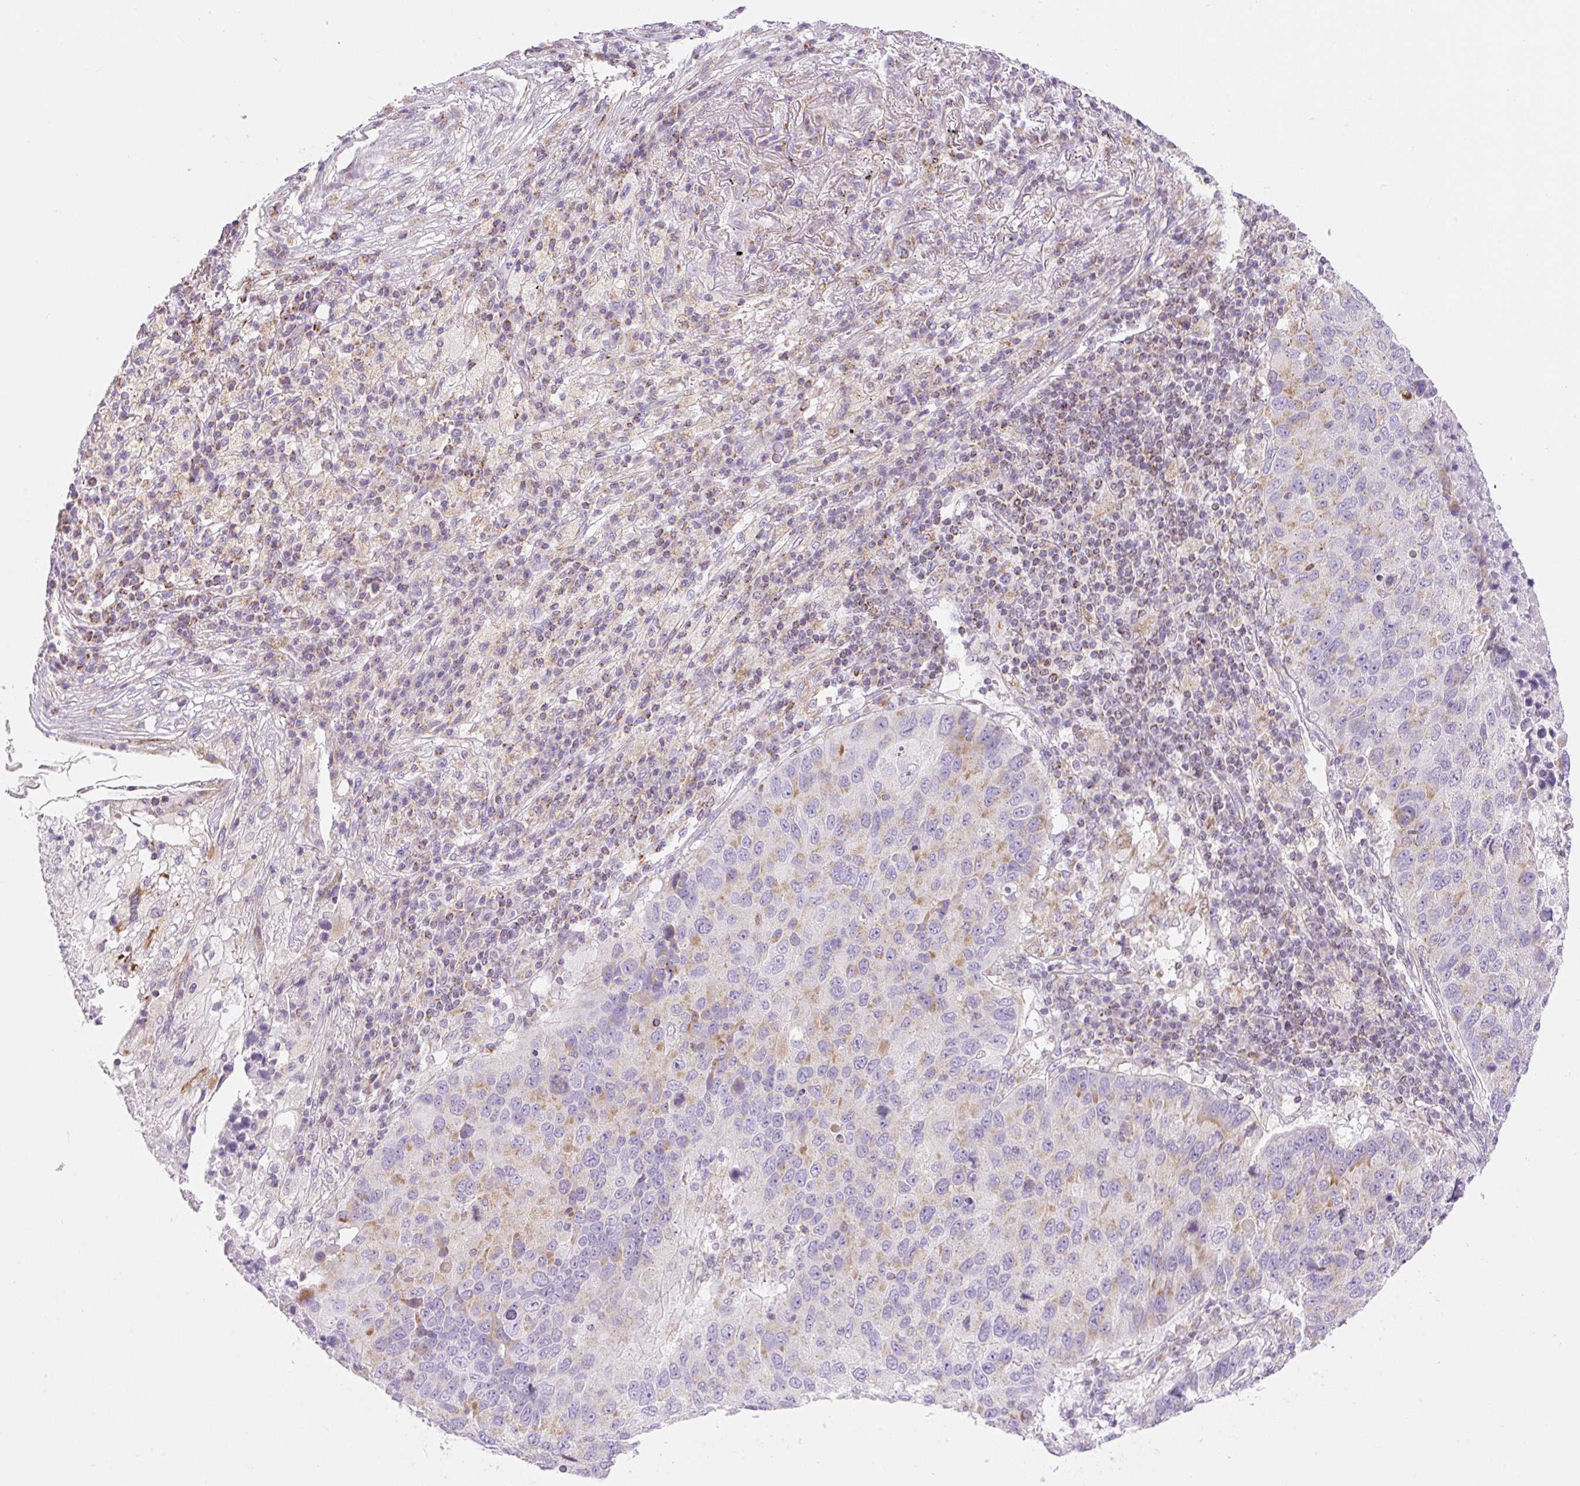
{"staining": {"intensity": "weak", "quantity": "25%-75%", "location": "cytoplasmic/membranous"}, "tissue": "lung cancer", "cell_type": "Tumor cells", "image_type": "cancer", "snomed": [{"axis": "morphology", "description": "Squamous cell carcinoma, NOS"}, {"axis": "topography", "description": "Lung"}], "caption": "This micrograph displays immunohistochemistry (IHC) staining of human lung cancer (squamous cell carcinoma), with low weak cytoplasmic/membranous expression in approximately 25%-75% of tumor cells.", "gene": "FOCAD", "patient": {"sex": "male", "age": 73}}